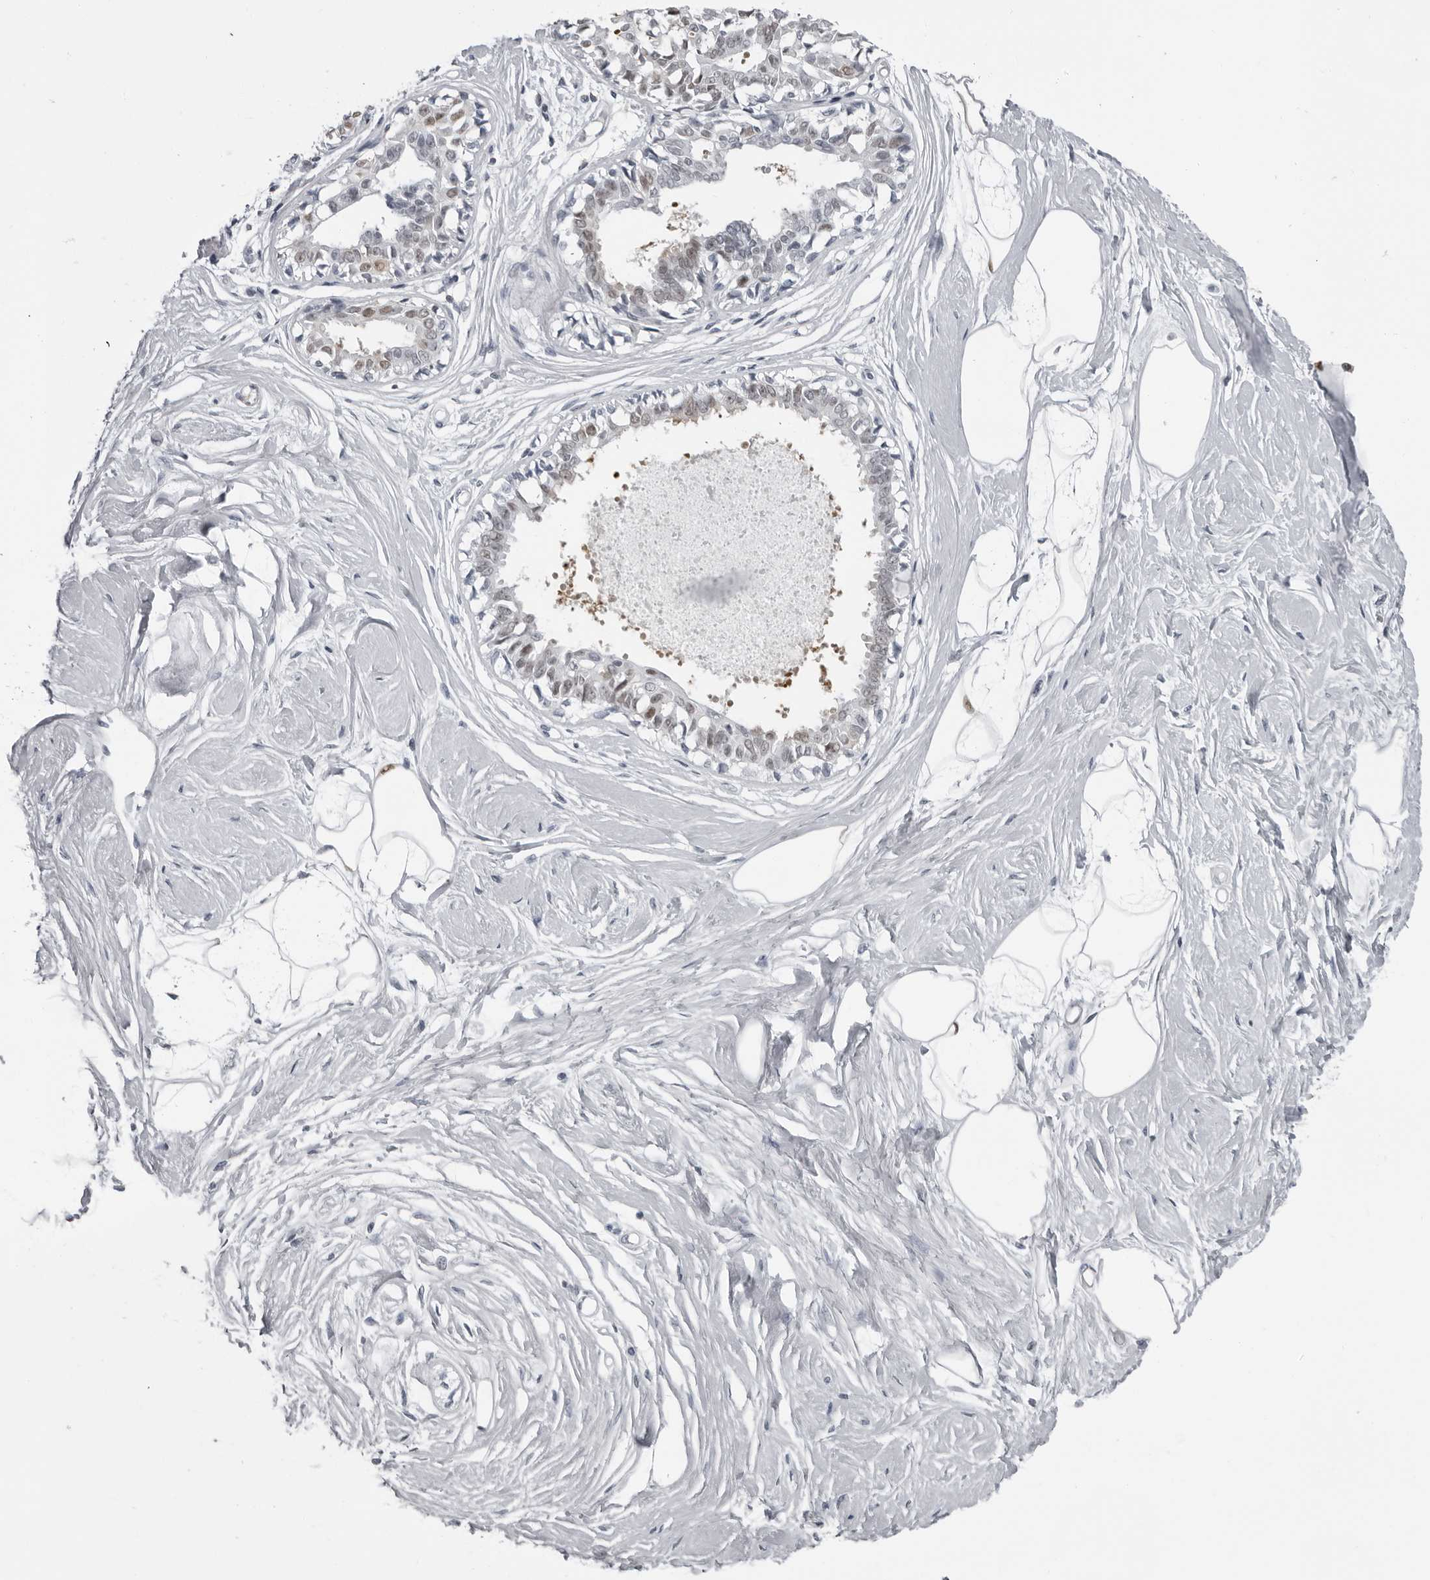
{"staining": {"intensity": "negative", "quantity": "none", "location": "none"}, "tissue": "breast", "cell_type": "Adipocytes", "image_type": "normal", "snomed": [{"axis": "morphology", "description": "Normal tissue, NOS"}, {"axis": "topography", "description": "Breast"}], "caption": "An IHC micrograph of unremarkable breast is shown. There is no staining in adipocytes of breast.", "gene": "LZIC", "patient": {"sex": "female", "age": 45}}